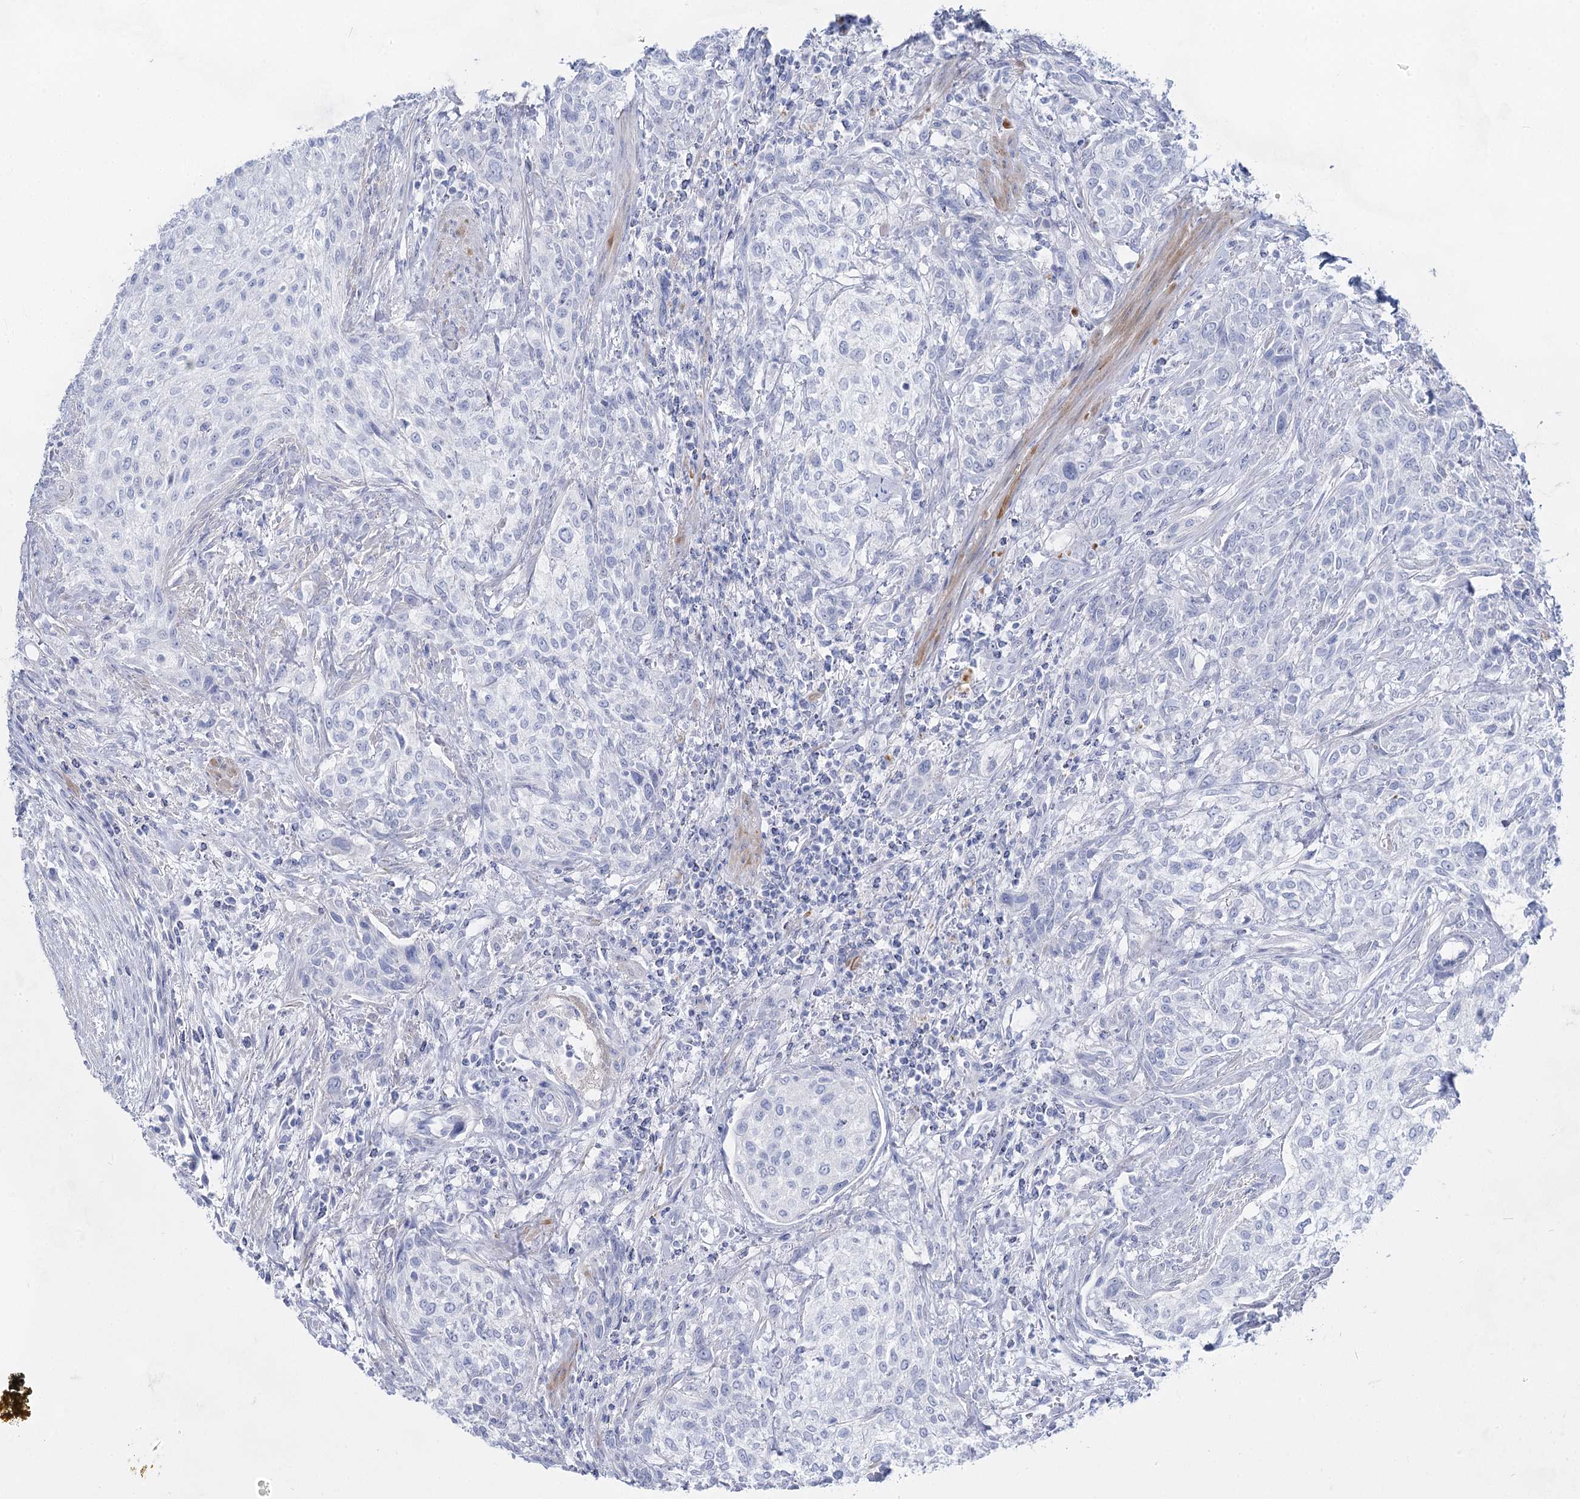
{"staining": {"intensity": "negative", "quantity": "none", "location": "none"}, "tissue": "urothelial cancer", "cell_type": "Tumor cells", "image_type": "cancer", "snomed": [{"axis": "morphology", "description": "Normal tissue, NOS"}, {"axis": "morphology", "description": "Urothelial carcinoma, NOS"}, {"axis": "topography", "description": "Urinary bladder"}, {"axis": "topography", "description": "Peripheral nerve tissue"}], "caption": "The image displays no significant positivity in tumor cells of transitional cell carcinoma. (Stains: DAB (3,3'-diaminobenzidine) immunohistochemistry with hematoxylin counter stain, Microscopy: brightfield microscopy at high magnification).", "gene": "ACRV1", "patient": {"sex": "male", "age": 35}}